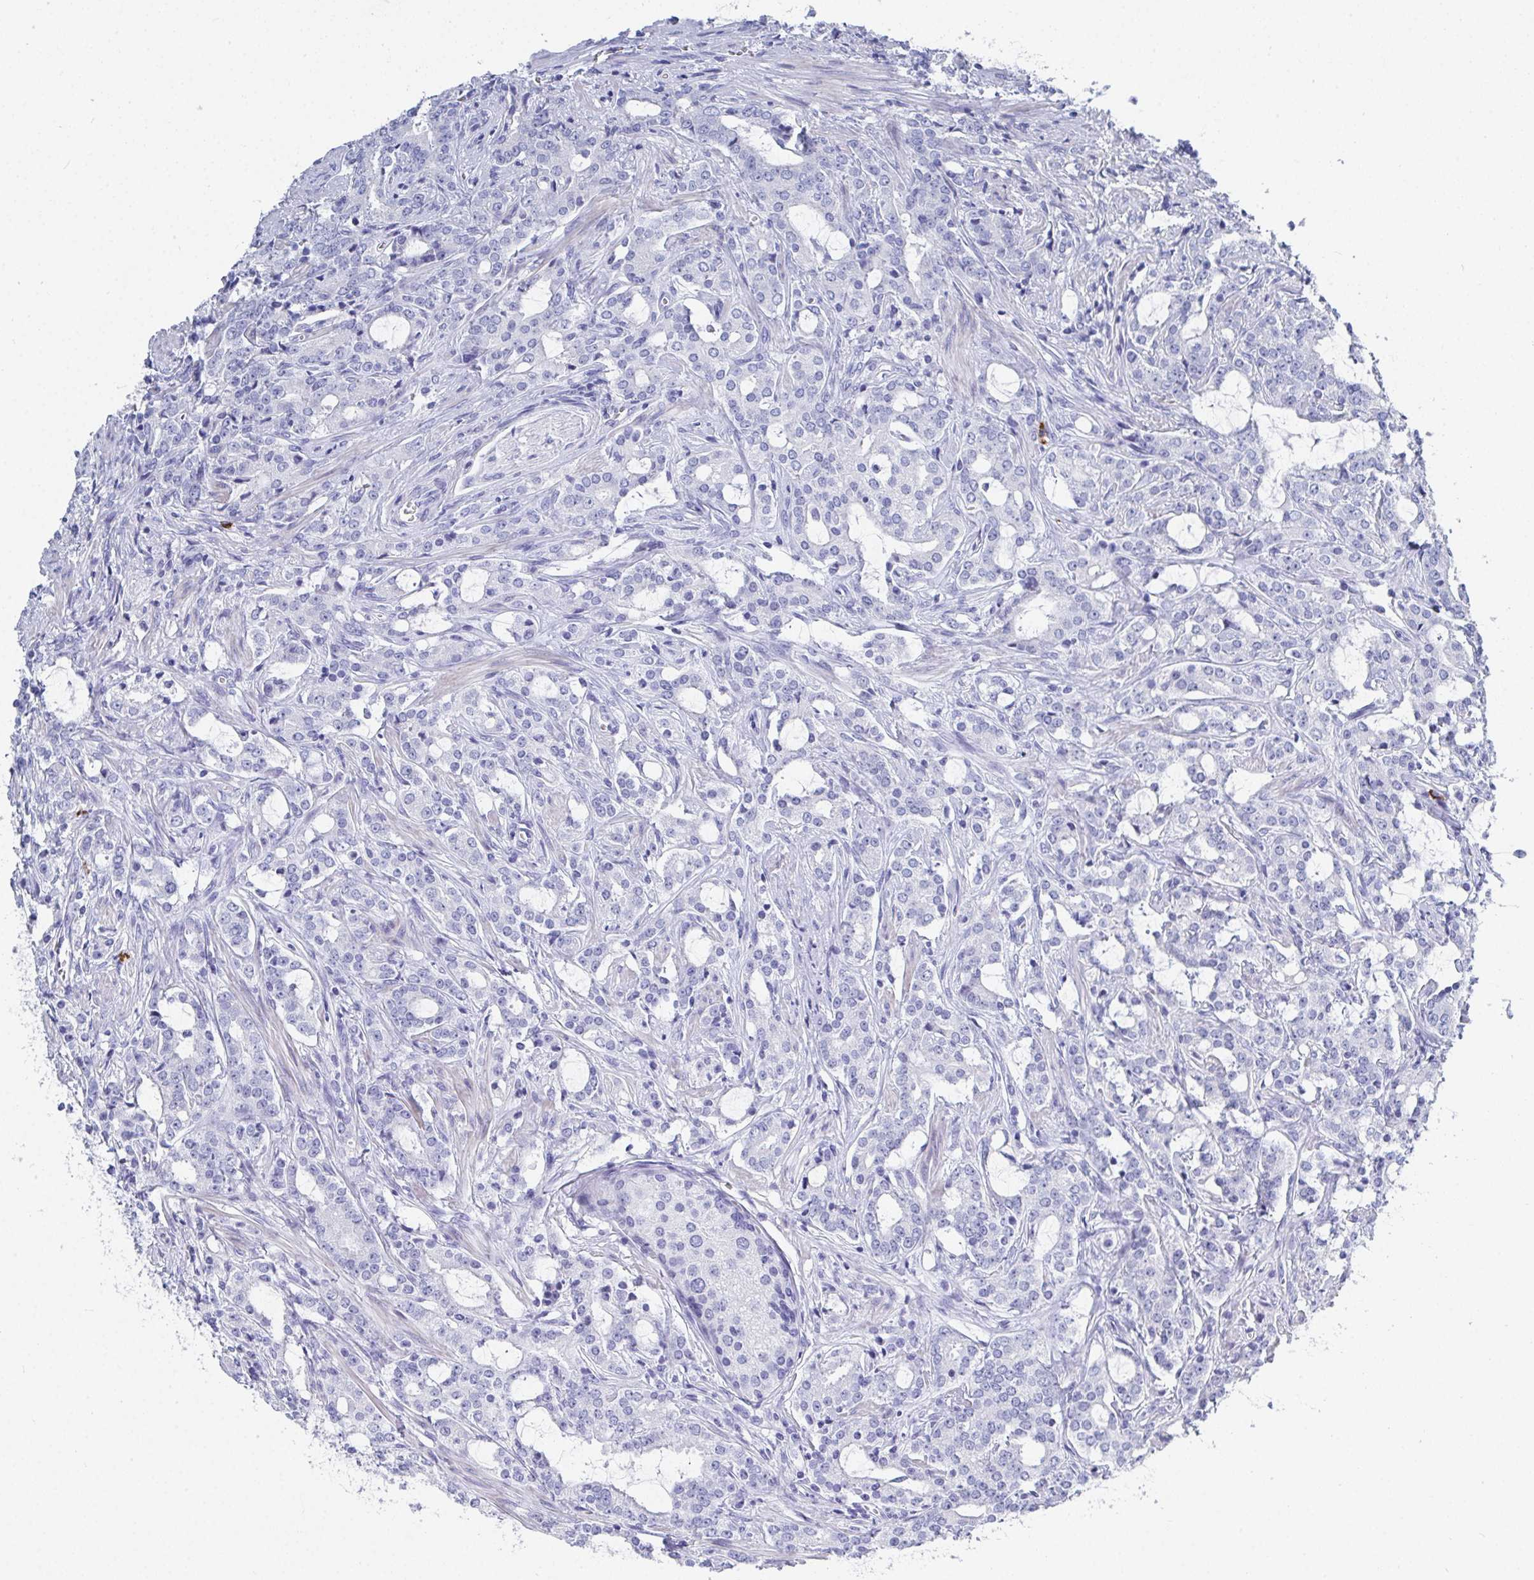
{"staining": {"intensity": "negative", "quantity": "none", "location": "none"}, "tissue": "prostate cancer", "cell_type": "Tumor cells", "image_type": "cancer", "snomed": [{"axis": "morphology", "description": "Adenocarcinoma, Medium grade"}, {"axis": "topography", "description": "Prostate"}], "caption": "DAB (3,3'-diaminobenzidine) immunohistochemical staining of prostate cancer shows no significant positivity in tumor cells.", "gene": "GRIA1", "patient": {"sex": "male", "age": 57}}